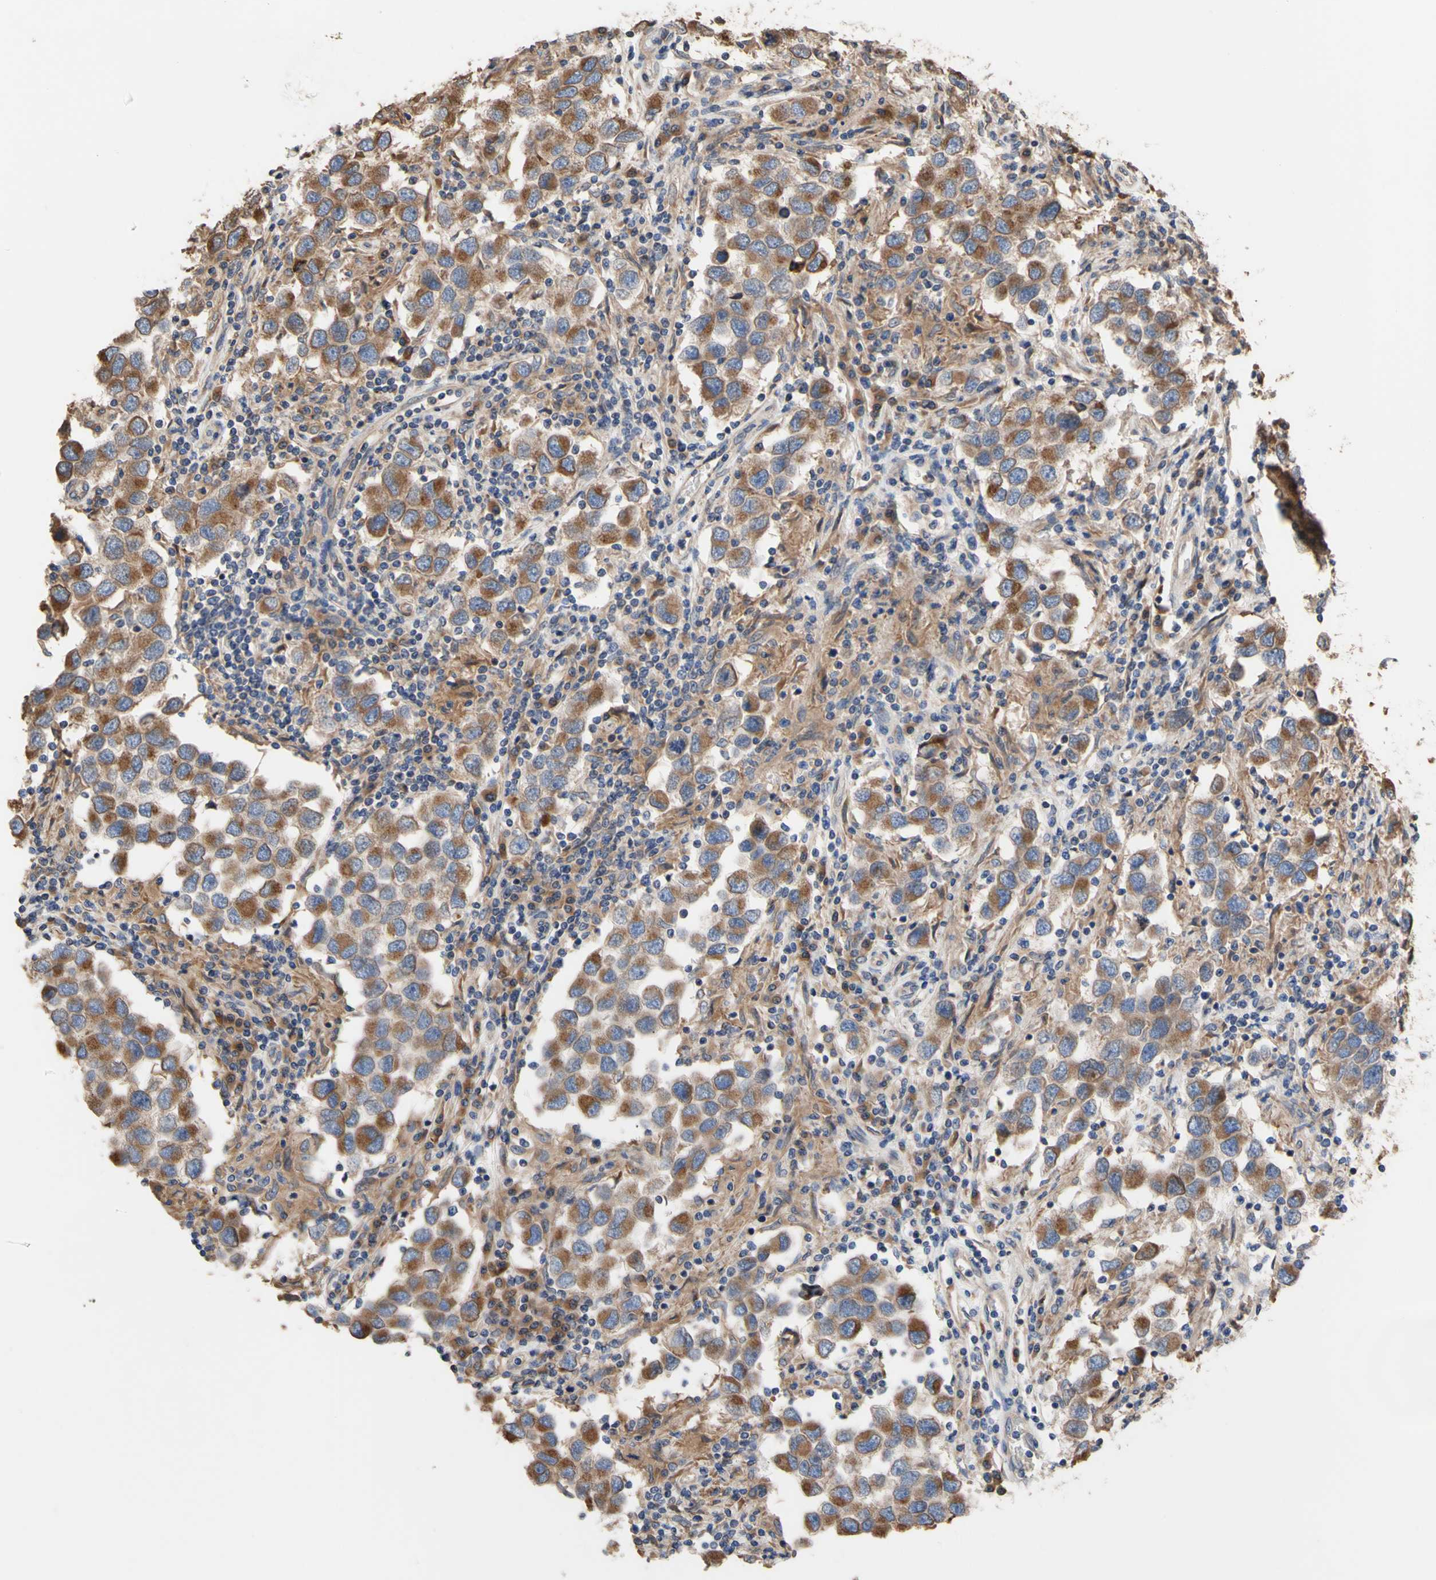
{"staining": {"intensity": "moderate", "quantity": ">75%", "location": "cytoplasmic/membranous"}, "tissue": "testis cancer", "cell_type": "Tumor cells", "image_type": "cancer", "snomed": [{"axis": "morphology", "description": "Carcinoma, Embryonal, NOS"}, {"axis": "topography", "description": "Testis"}], "caption": "Embryonal carcinoma (testis) was stained to show a protein in brown. There is medium levels of moderate cytoplasmic/membranous staining in about >75% of tumor cells. The staining was performed using DAB to visualize the protein expression in brown, while the nuclei were stained in blue with hematoxylin (Magnification: 20x).", "gene": "NECTIN3", "patient": {"sex": "male", "age": 21}}